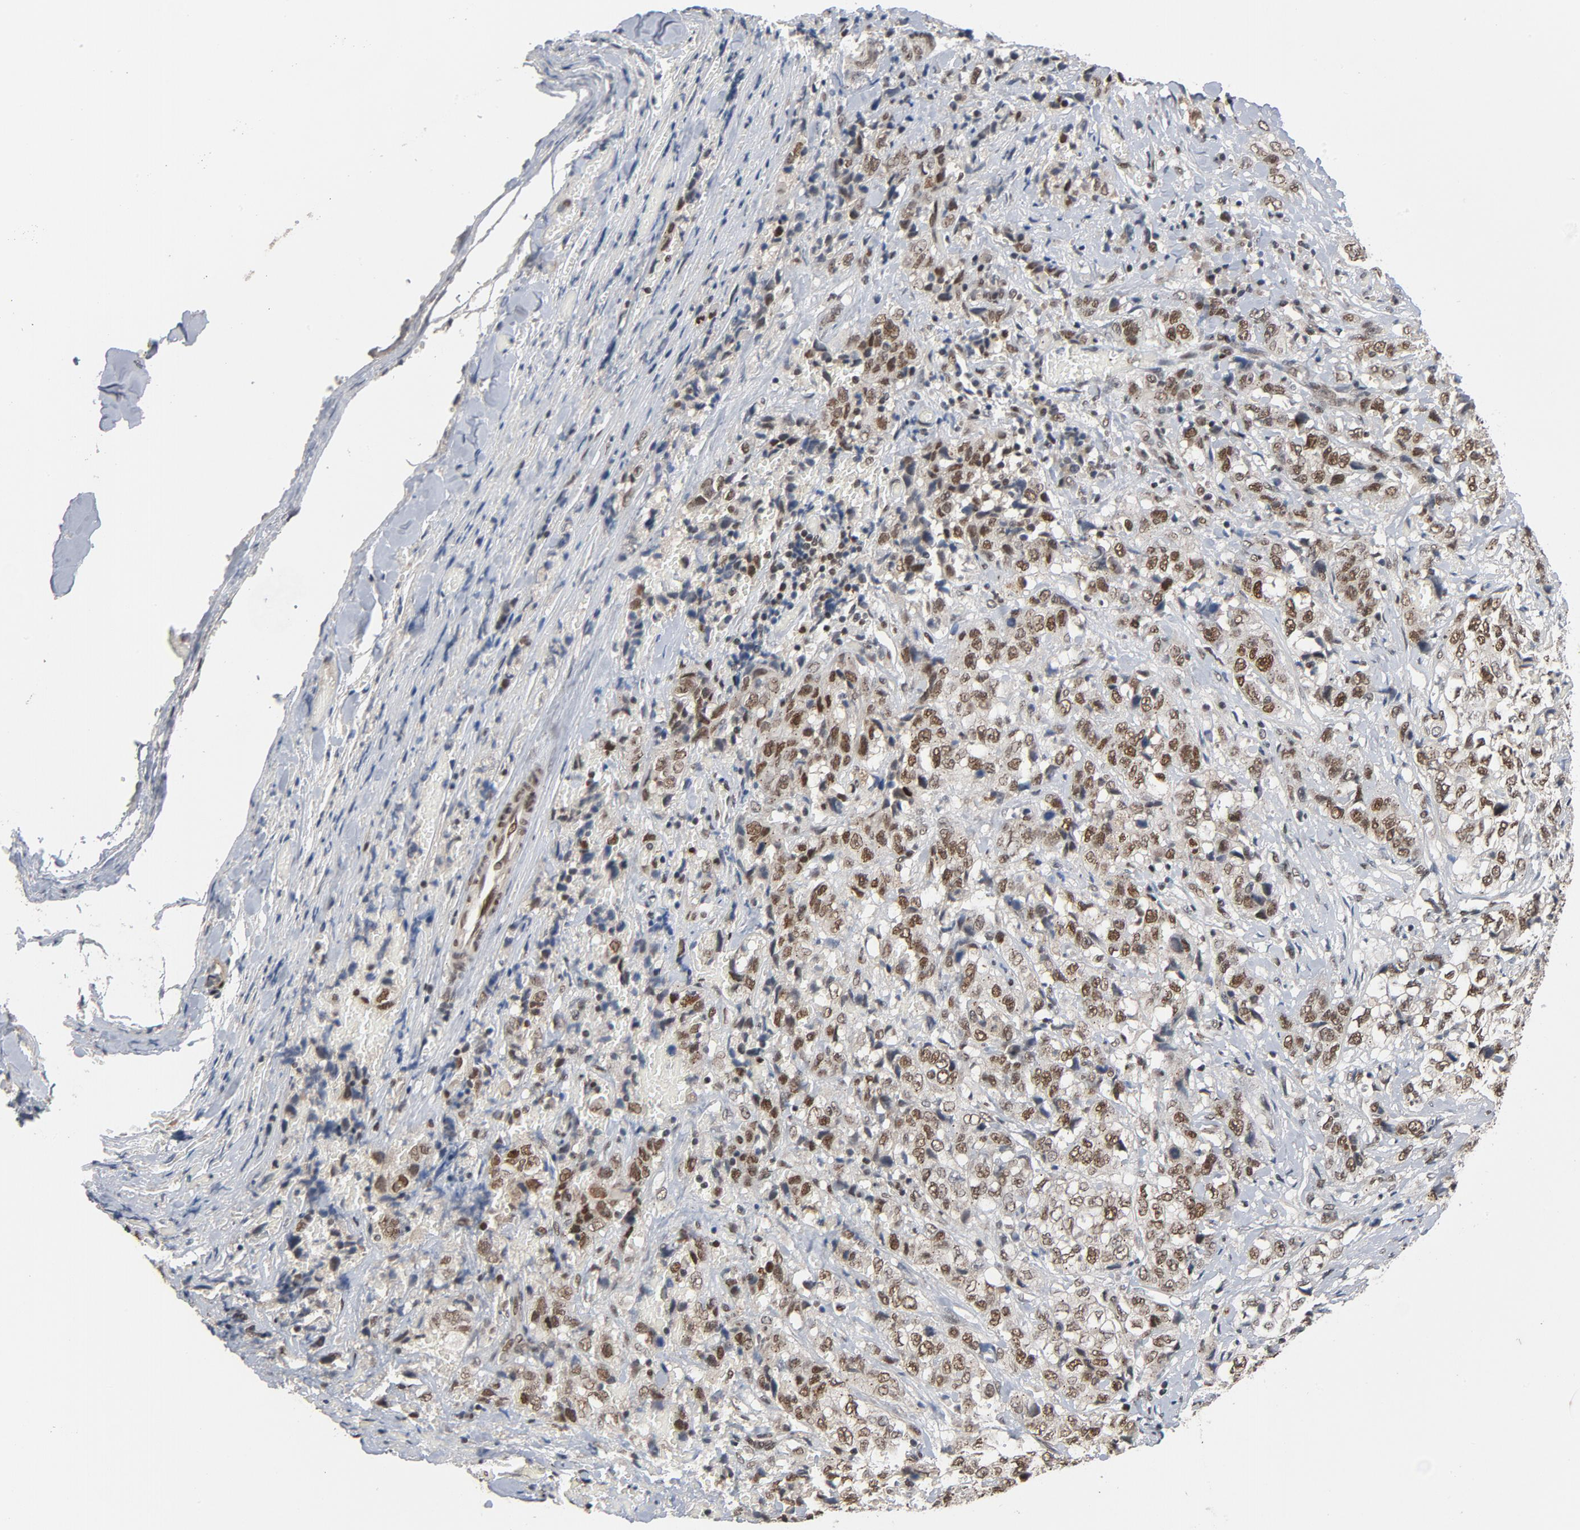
{"staining": {"intensity": "moderate", "quantity": ">75%", "location": "nuclear"}, "tissue": "stomach cancer", "cell_type": "Tumor cells", "image_type": "cancer", "snomed": [{"axis": "morphology", "description": "Adenocarcinoma, NOS"}, {"axis": "topography", "description": "Stomach"}], "caption": "Stomach cancer stained for a protein displays moderate nuclear positivity in tumor cells.", "gene": "SMARCD1", "patient": {"sex": "male", "age": 48}}